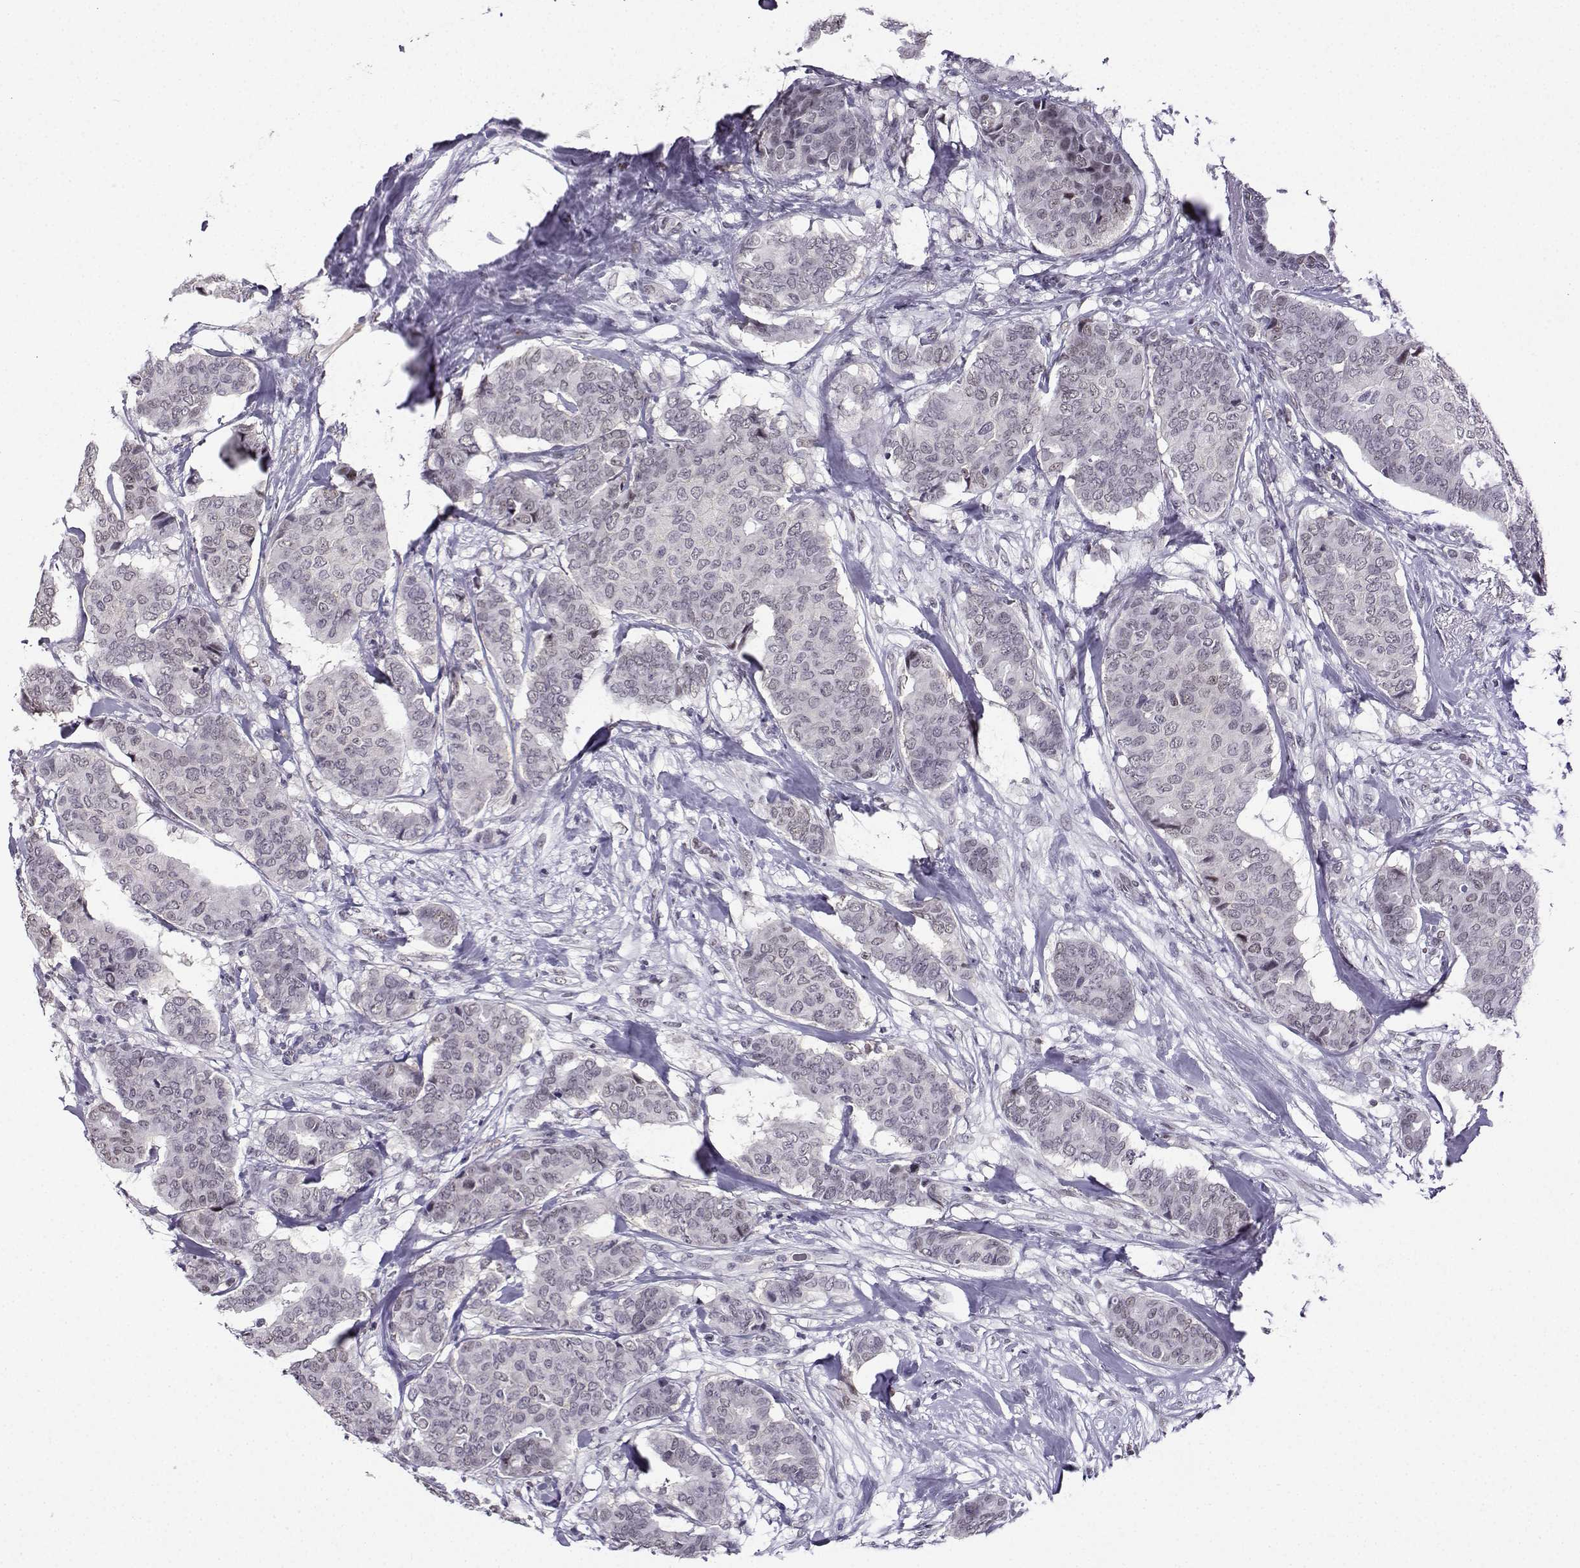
{"staining": {"intensity": "negative", "quantity": "none", "location": "none"}, "tissue": "breast cancer", "cell_type": "Tumor cells", "image_type": "cancer", "snomed": [{"axis": "morphology", "description": "Duct carcinoma"}, {"axis": "topography", "description": "Breast"}], "caption": "High power microscopy image of an IHC histopathology image of infiltrating ductal carcinoma (breast), revealing no significant positivity in tumor cells. (Stains: DAB (3,3'-diaminobenzidine) immunohistochemistry with hematoxylin counter stain, Microscopy: brightfield microscopy at high magnification).", "gene": "LRFN2", "patient": {"sex": "female", "age": 75}}